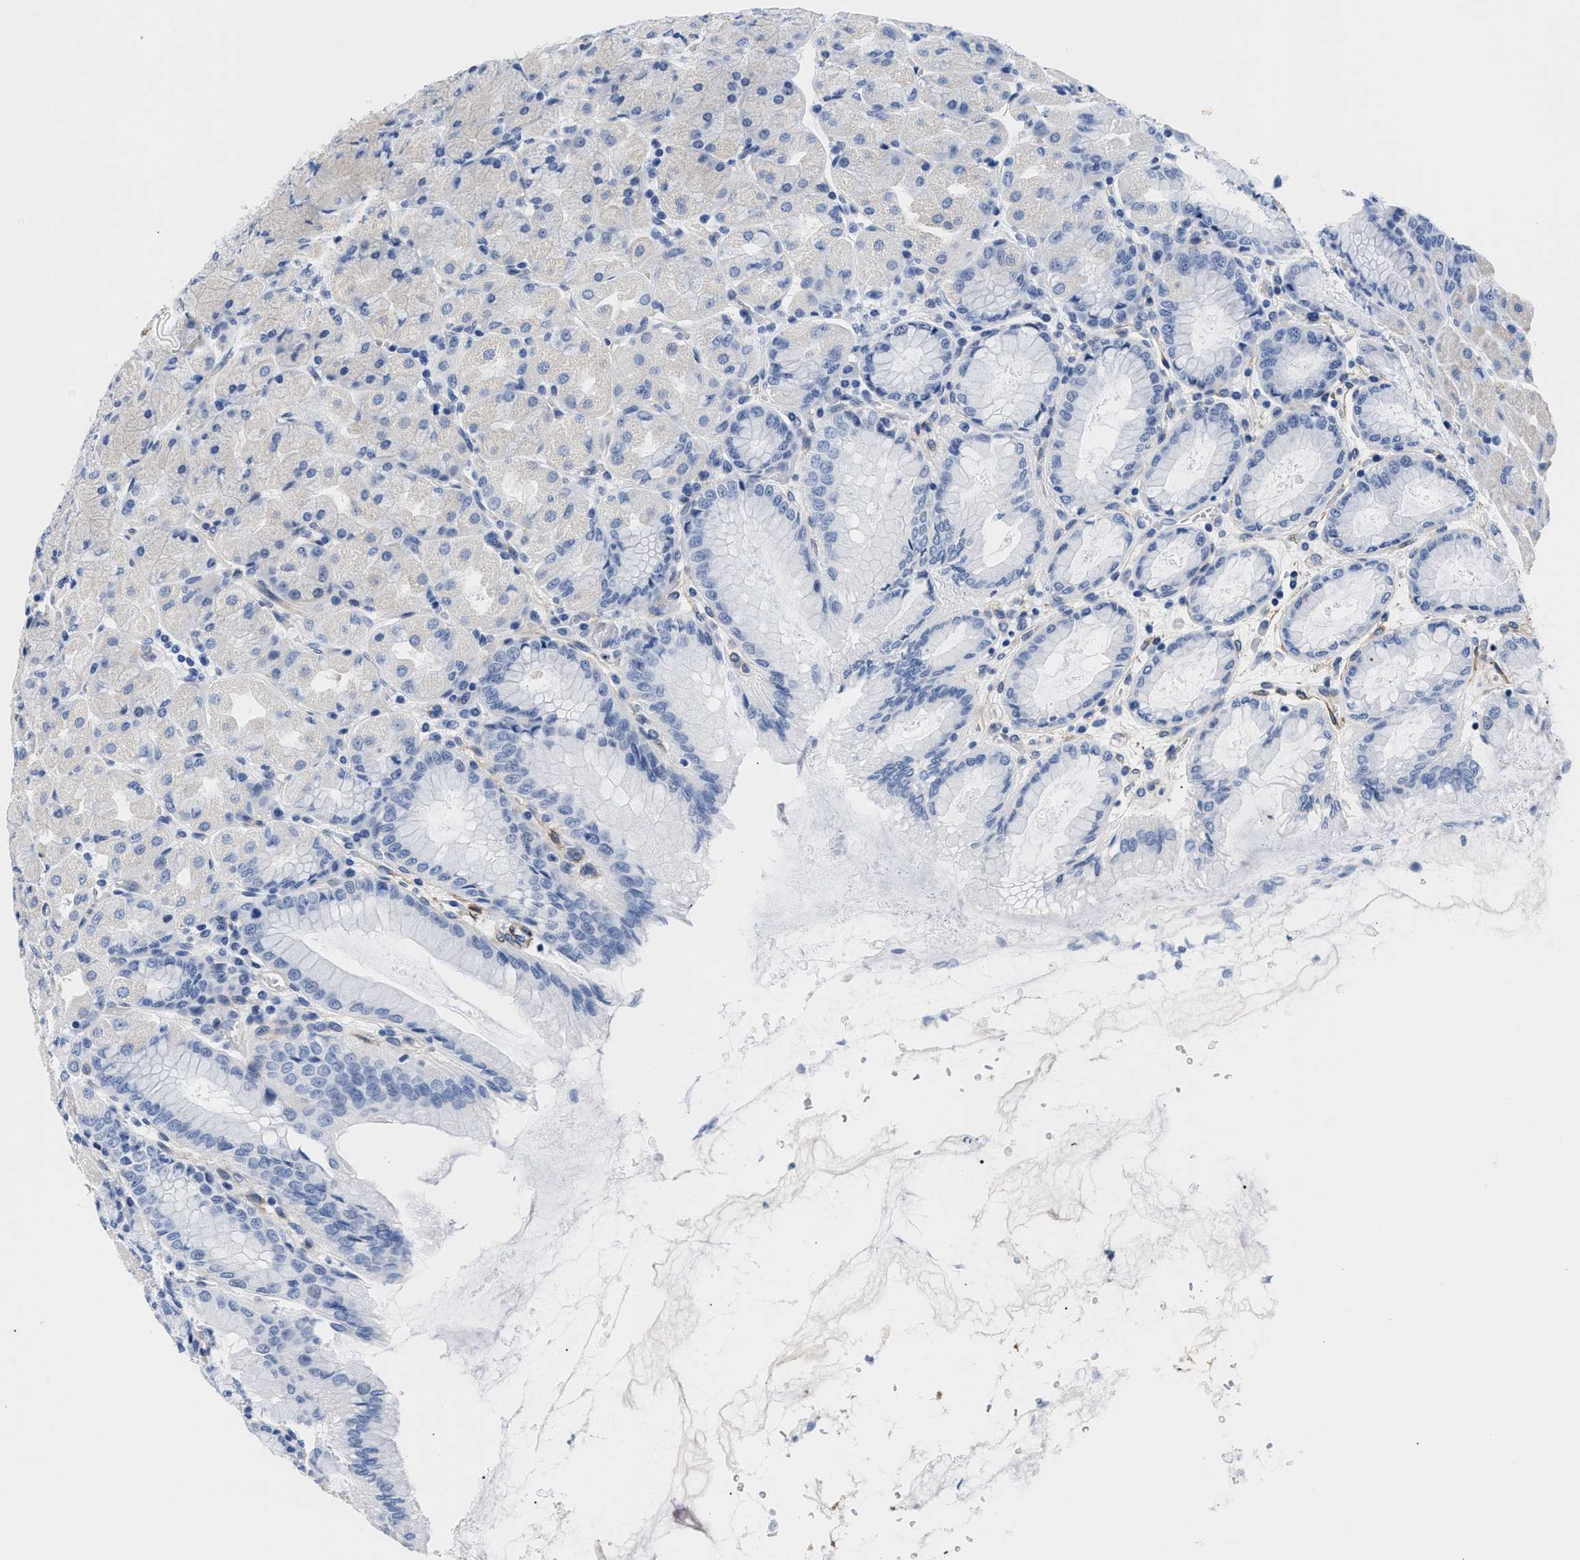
{"staining": {"intensity": "negative", "quantity": "none", "location": "none"}, "tissue": "stomach", "cell_type": "Glandular cells", "image_type": "normal", "snomed": [{"axis": "morphology", "description": "Normal tissue, NOS"}, {"axis": "topography", "description": "Stomach, upper"}], "caption": "Stomach was stained to show a protein in brown. There is no significant staining in glandular cells. Brightfield microscopy of immunohistochemistry (IHC) stained with DAB (brown) and hematoxylin (blue), captured at high magnification.", "gene": "TRIM29", "patient": {"sex": "female", "age": 56}}